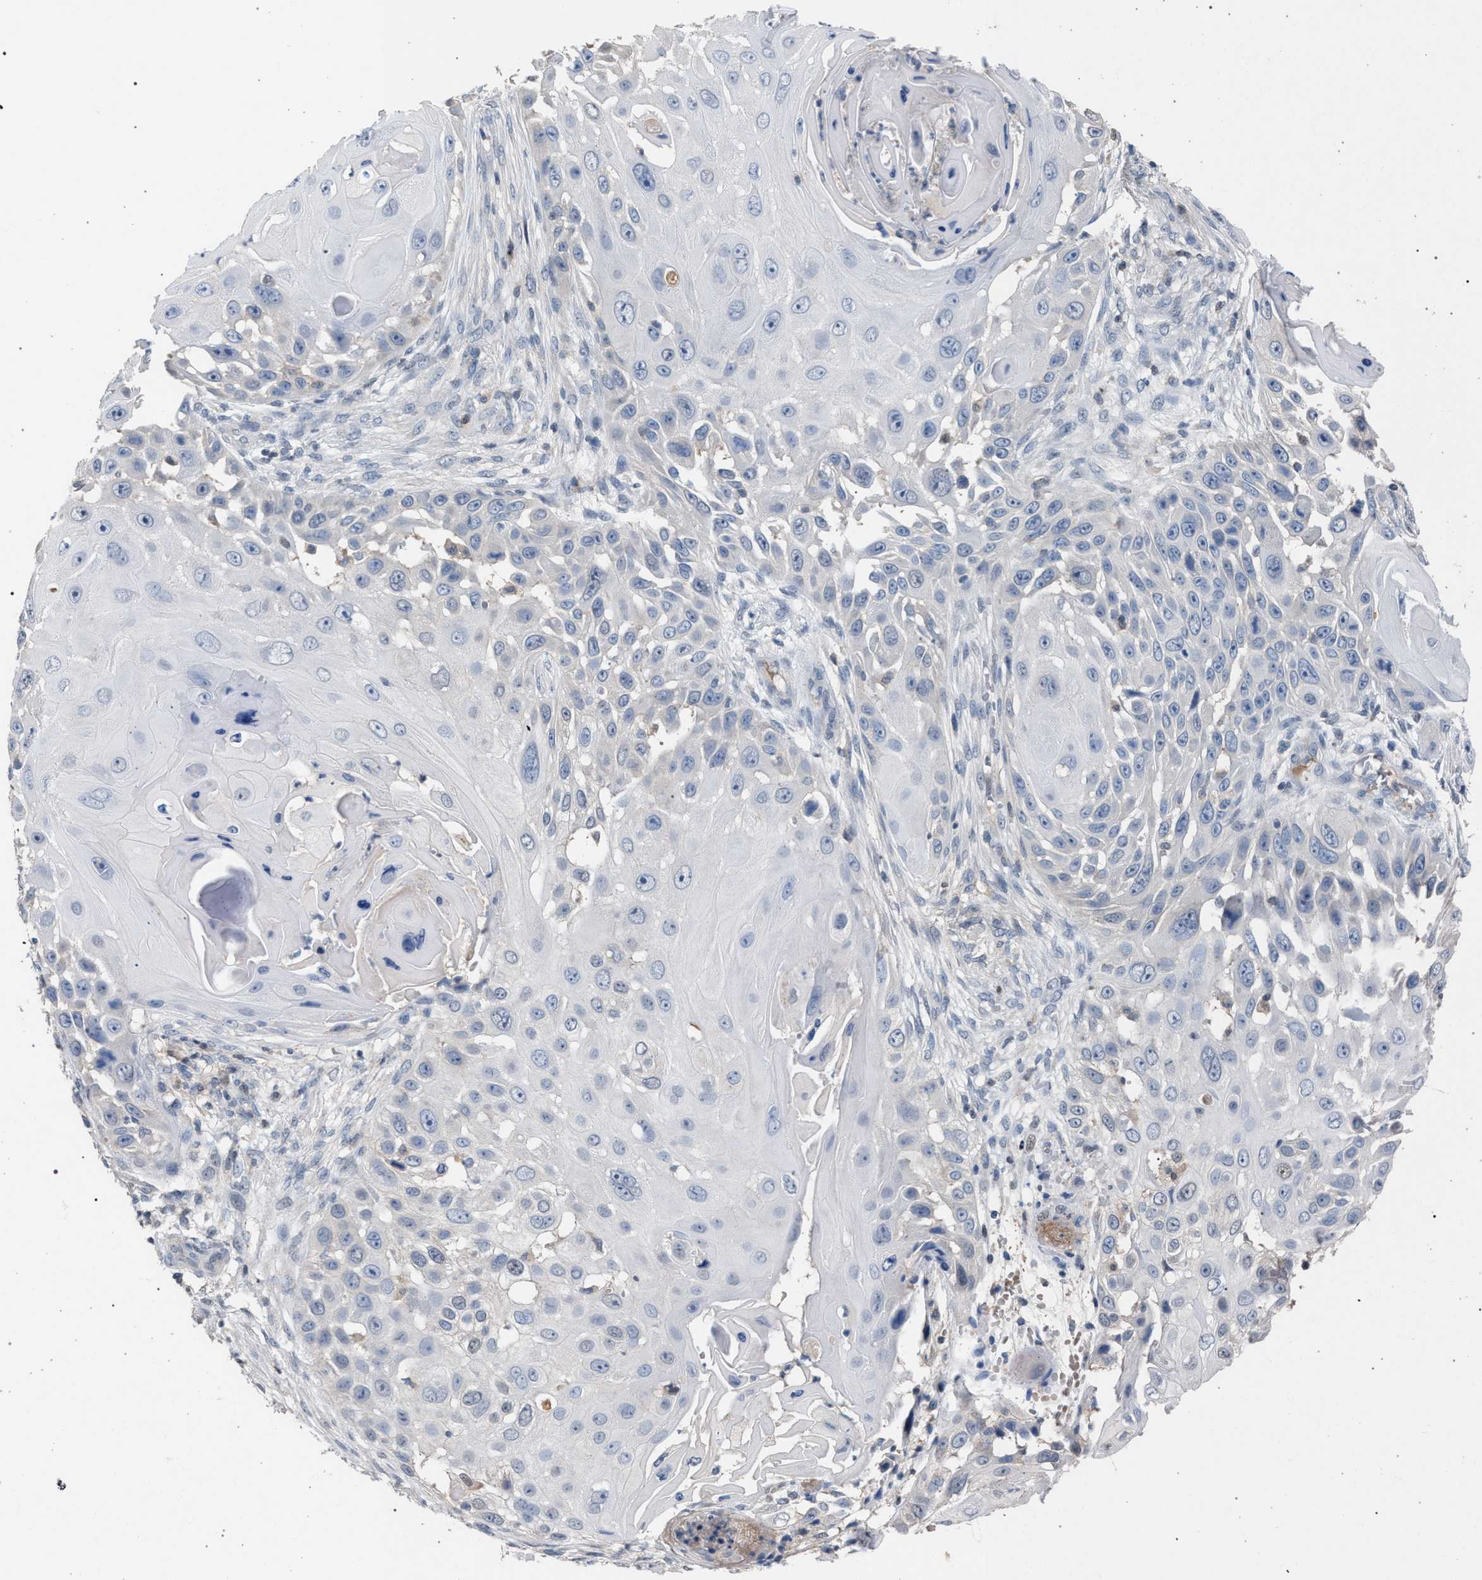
{"staining": {"intensity": "negative", "quantity": "none", "location": "none"}, "tissue": "skin cancer", "cell_type": "Tumor cells", "image_type": "cancer", "snomed": [{"axis": "morphology", "description": "Squamous cell carcinoma, NOS"}, {"axis": "topography", "description": "Skin"}], "caption": "Immunohistochemistry histopathology image of human skin cancer stained for a protein (brown), which reveals no positivity in tumor cells.", "gene": "TECPR1", "patient": {"sex": "female", "age": 44}}